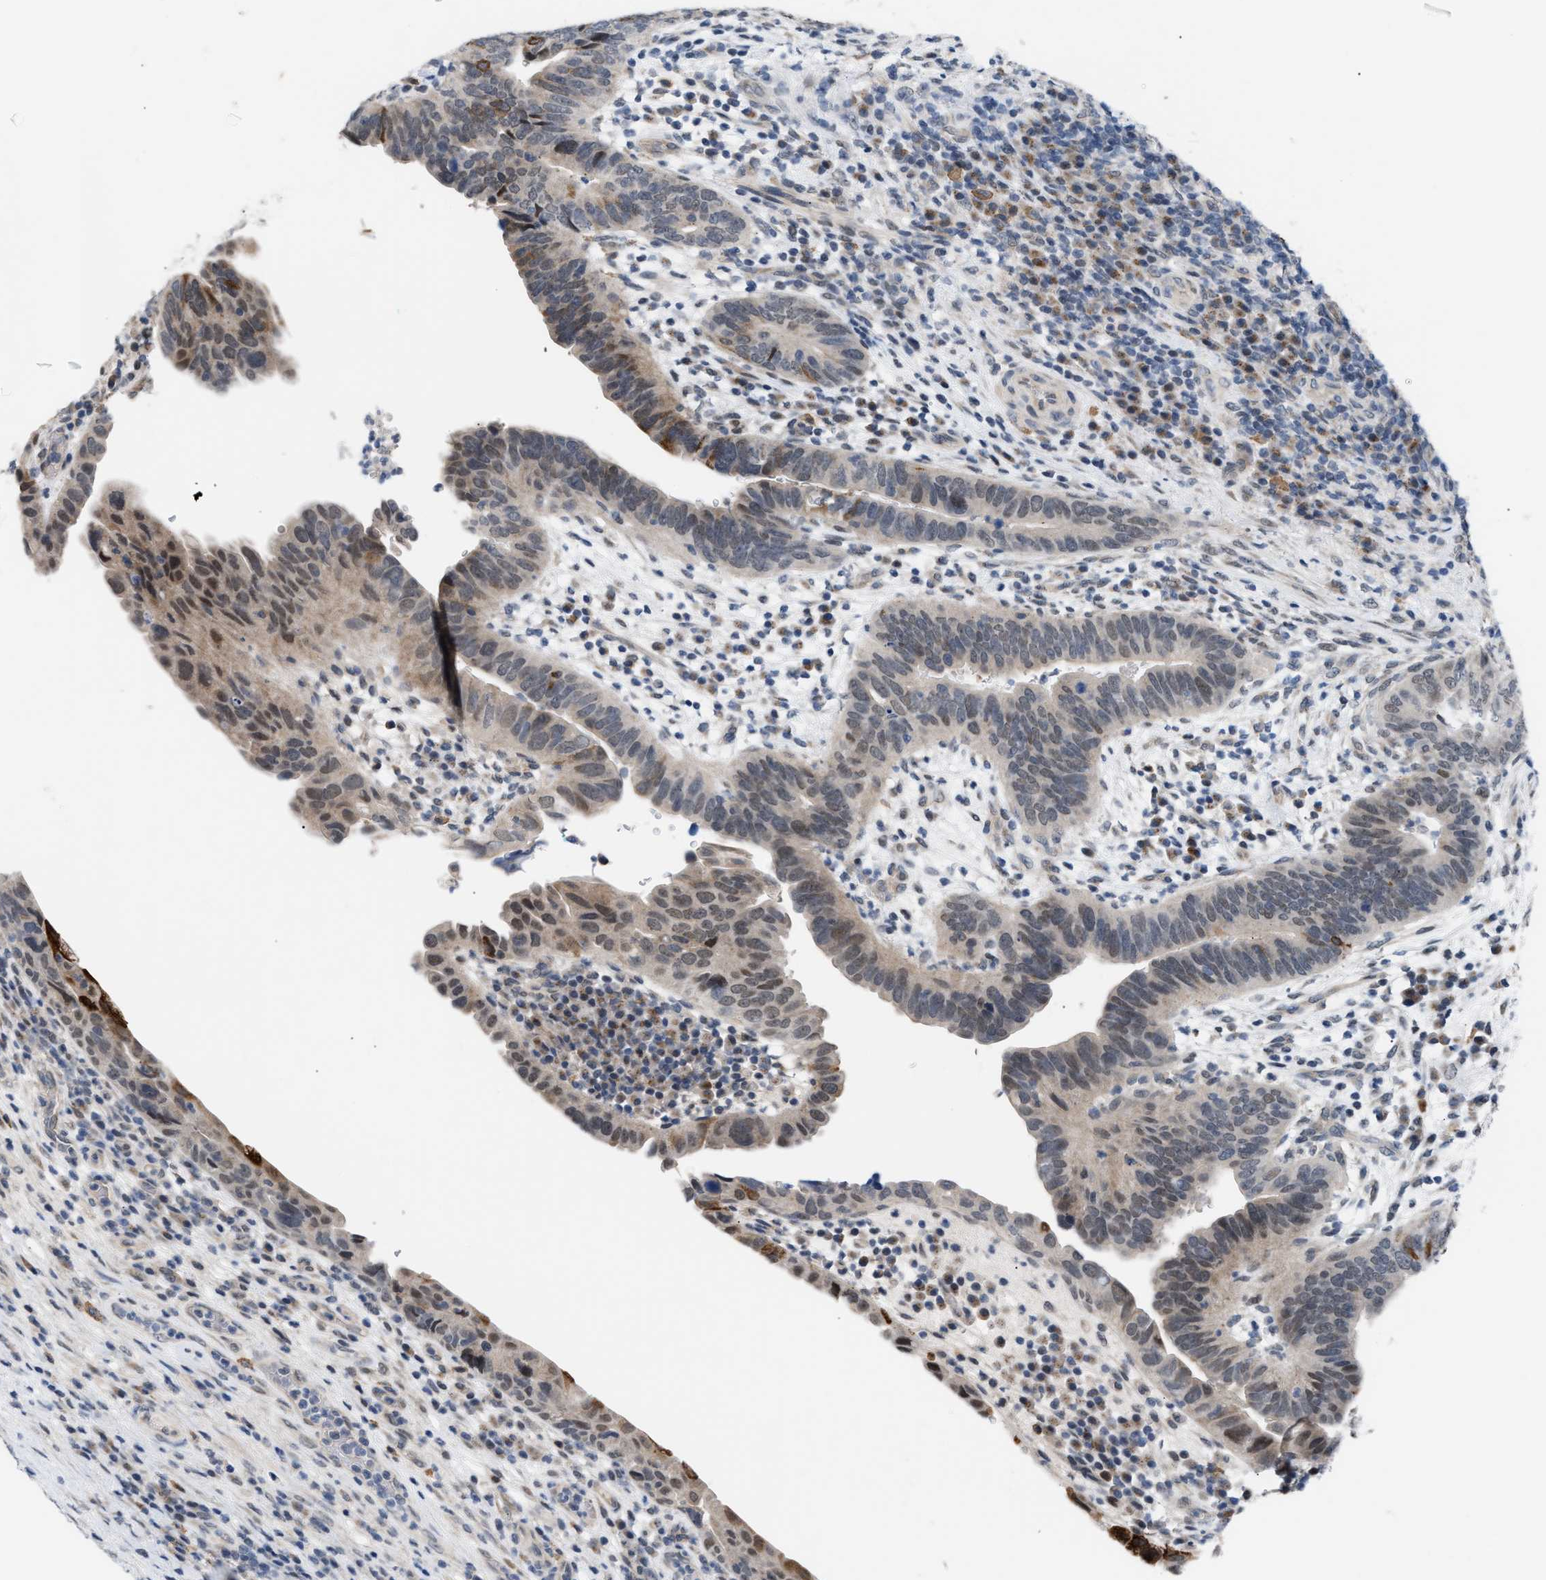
{"staining": {"intensity": "weak", "quantity": "25%-75%", "location": "cytoplasmic/membranous,nuclear"}, "tissue": "urothelial cancer", "cell_type": "Tumor cells", "image_type": "cancer", "snomed": [{"axis": "morphology", "description": "Urothelial carcinoma, High grade"}, {"axis": "topography", "description": "Urinary bladder"}], "caption": "Urothelial carcinoma (high-grade) was stained to show a protein in brown. There is low levels of weak cytoplasmic/membranous and nuclear staining in approximately 25%-75% of tumor cells.", "gene": "TXNRD3", "patient": {"sex": "female", "age": 82}}